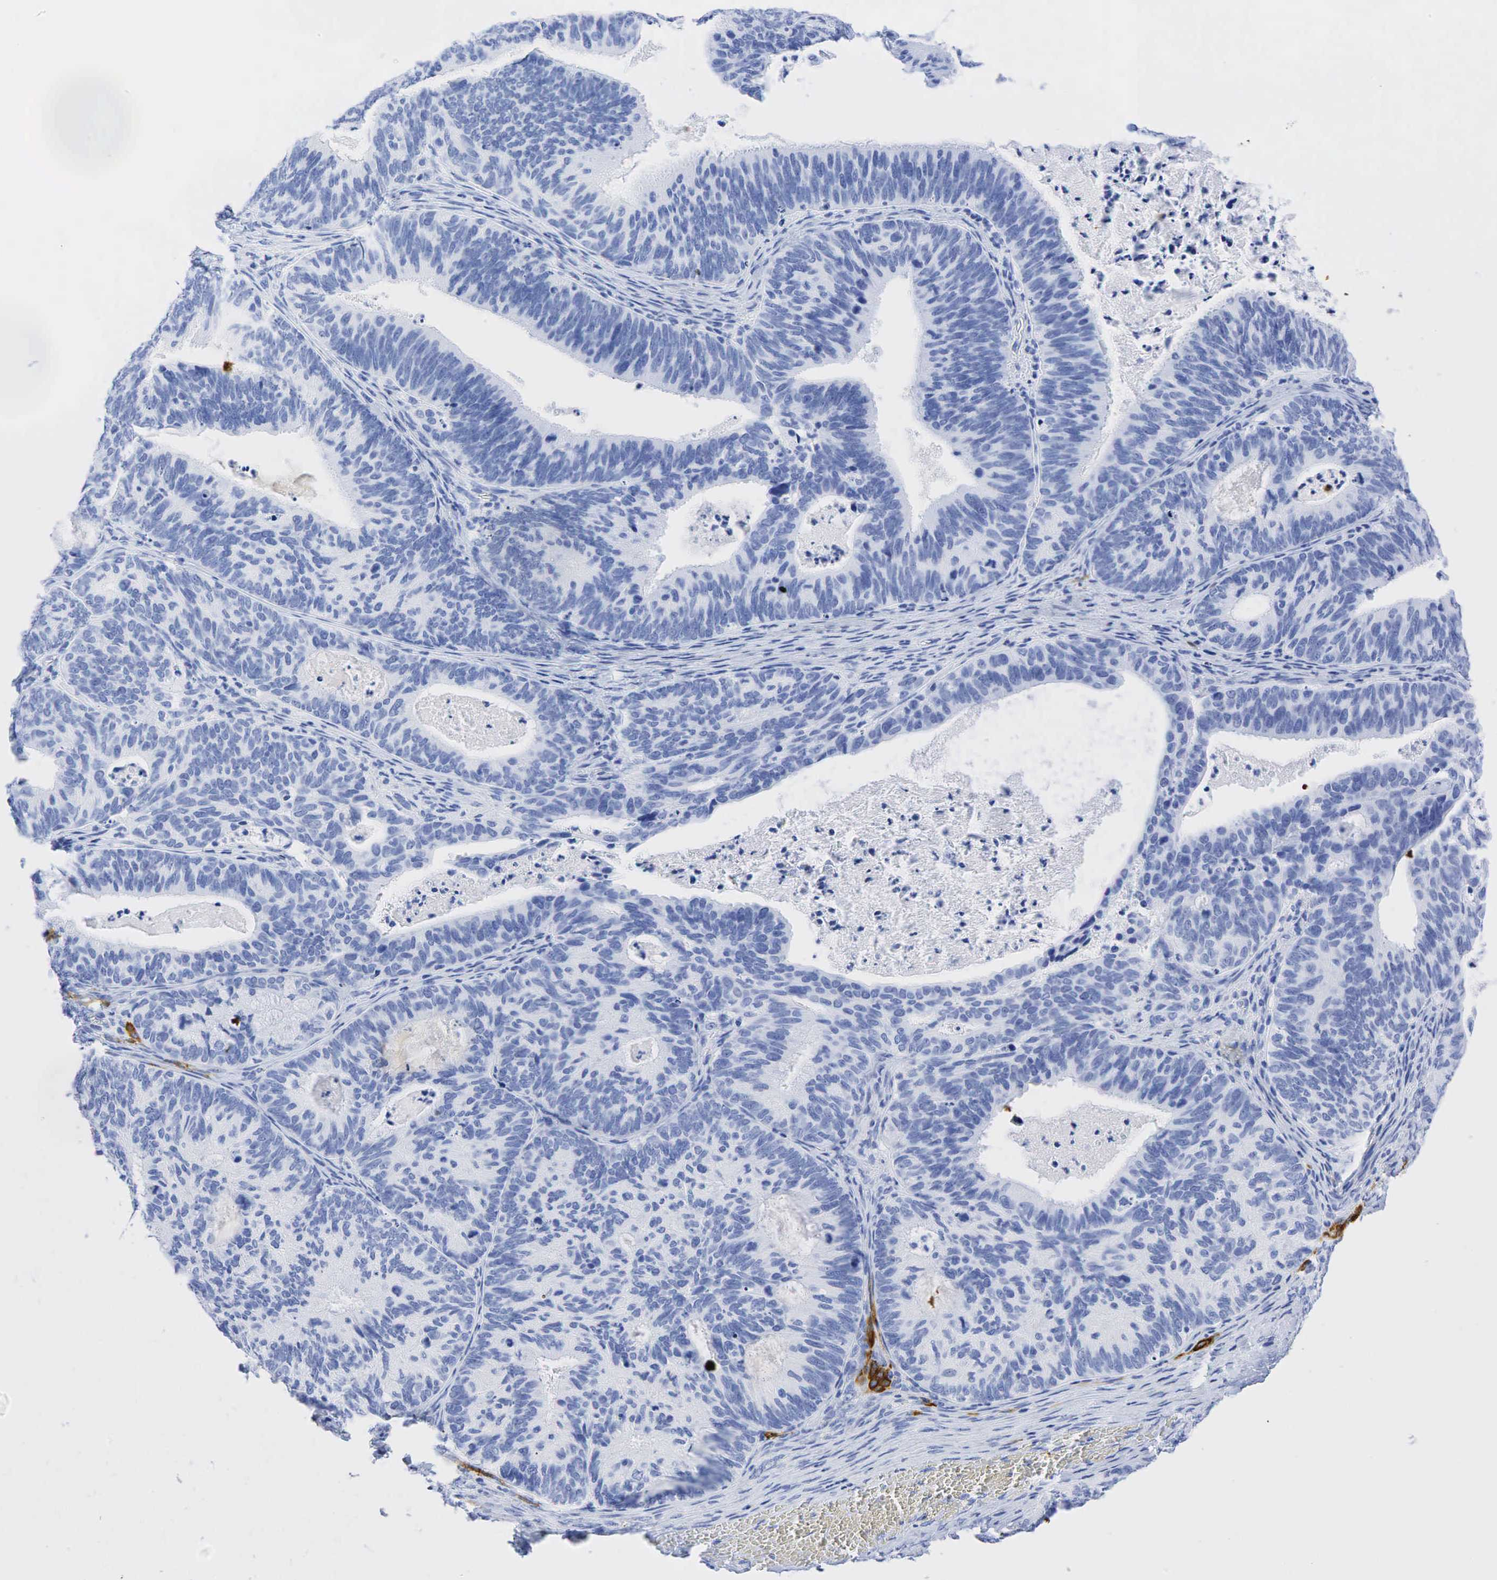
{"staining": {"intensity": "negative", "quantity": "none", "location": "none"}, "tissue": "ovarian cancer", "cell_type": "Tumor cells", "image_type": "cancer", "snomed": [{"axis": "morphology", "description": "Carcinoma, endometroid"}, {"axis": "topography", "description": "Ovary"}], "caption": "This histopathology image is of ovarian cancer (endometroid carcinoma) stained with IHC to label a protein in brown with the nuclei are counter-stained blue. There is no expression in tumor cells. (DAB (3,3'-diaminobenzidine) immunohistochemistry with hematoxylin counter stain).", "gene": "INHA", "patient": {"sex": "female", "age": 52}}